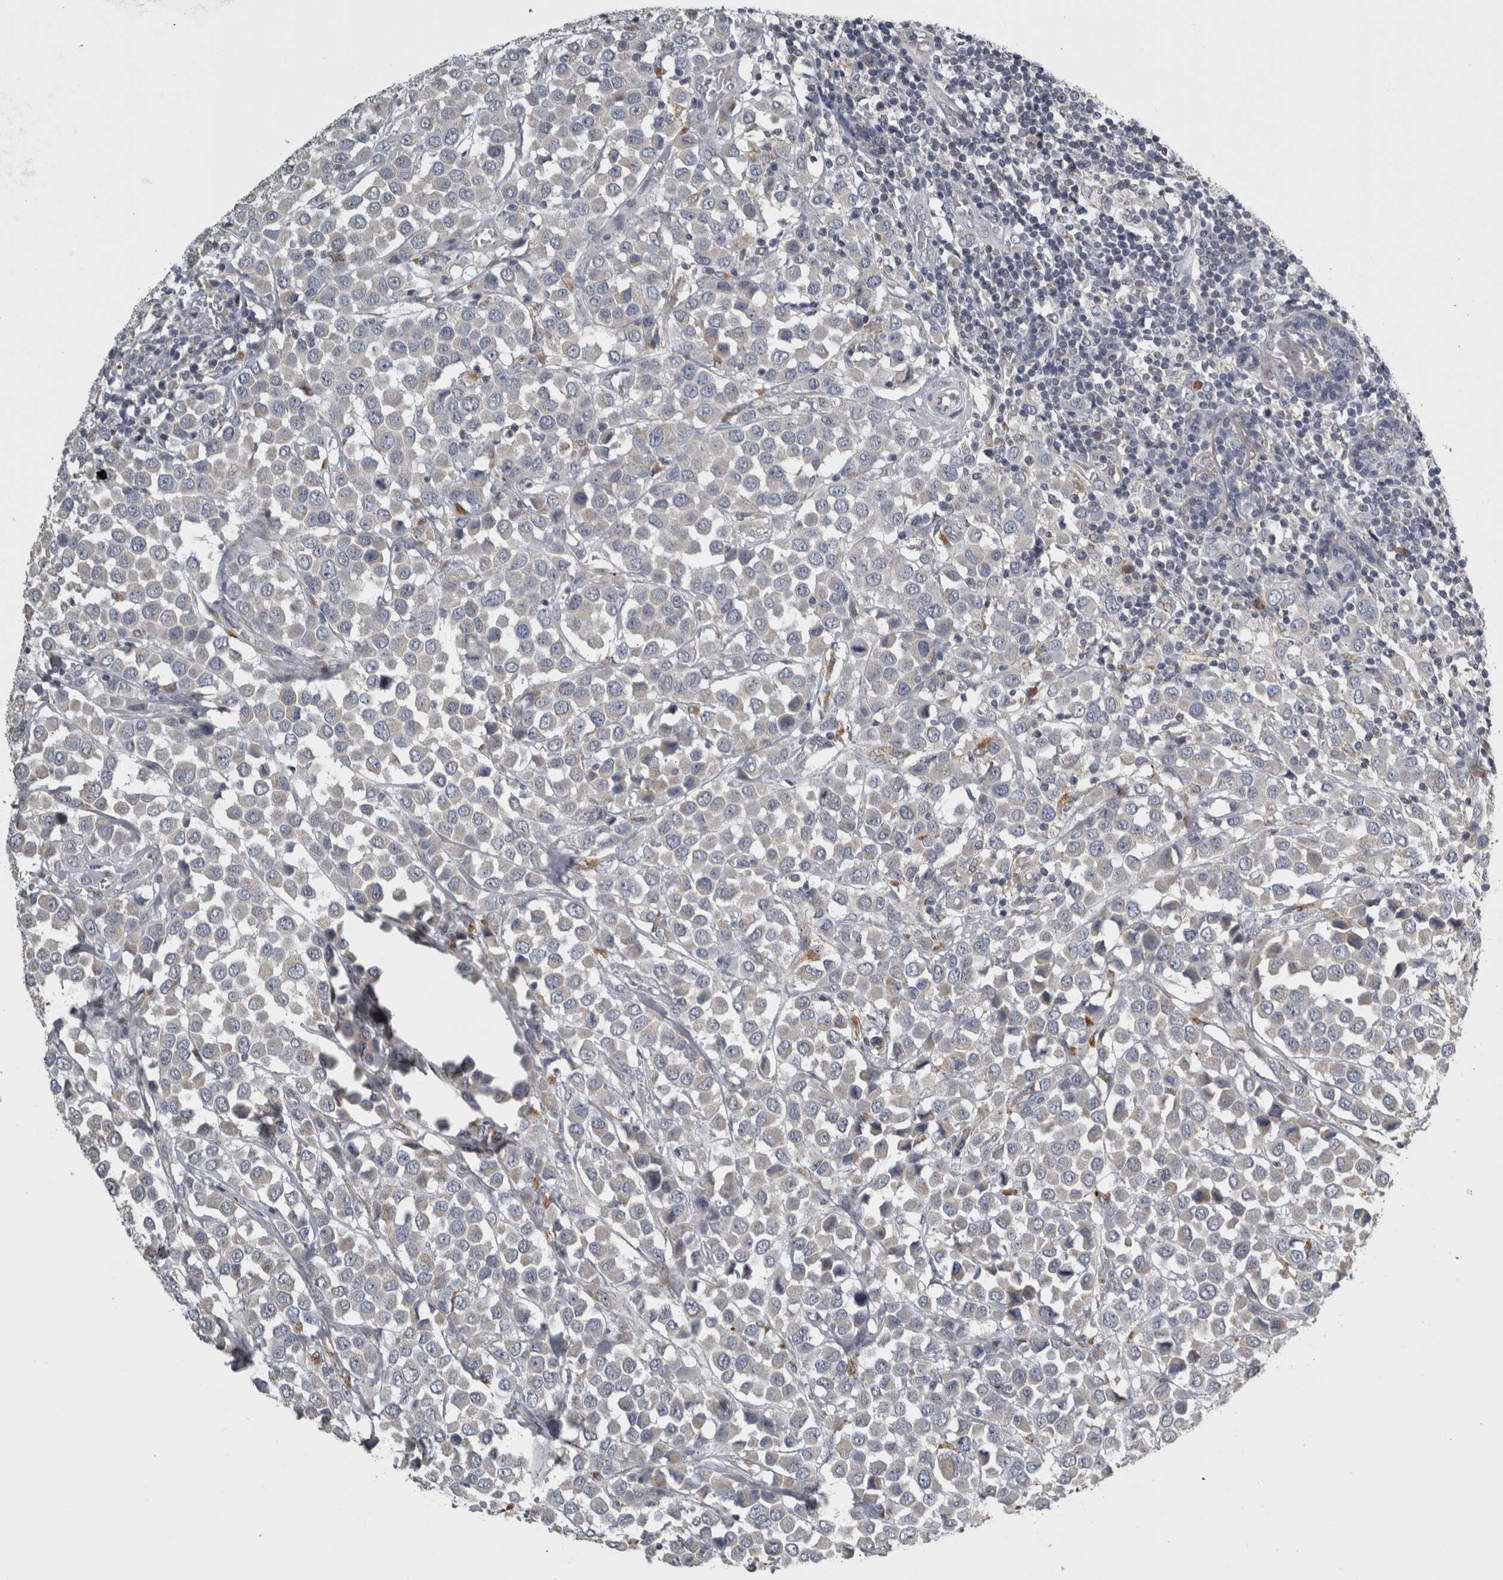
{"staining": {"intensity": "negative", "quantity": "none", "location": "none"}, "tissue": "breast cancer", "cell_type": "Tumor cells", "image_type": "cancer", "snomed": [{"axis": "morphology", "description": "Duct carcinoma"}, {"axis": "topography", "description": "Breast"}], "caption": "This is an immunohistochemistry micrograph of breast cancer. There is no staining in tumor cells.", "gene": "FRK", "patient": {"sex": "female", "age": 61}}